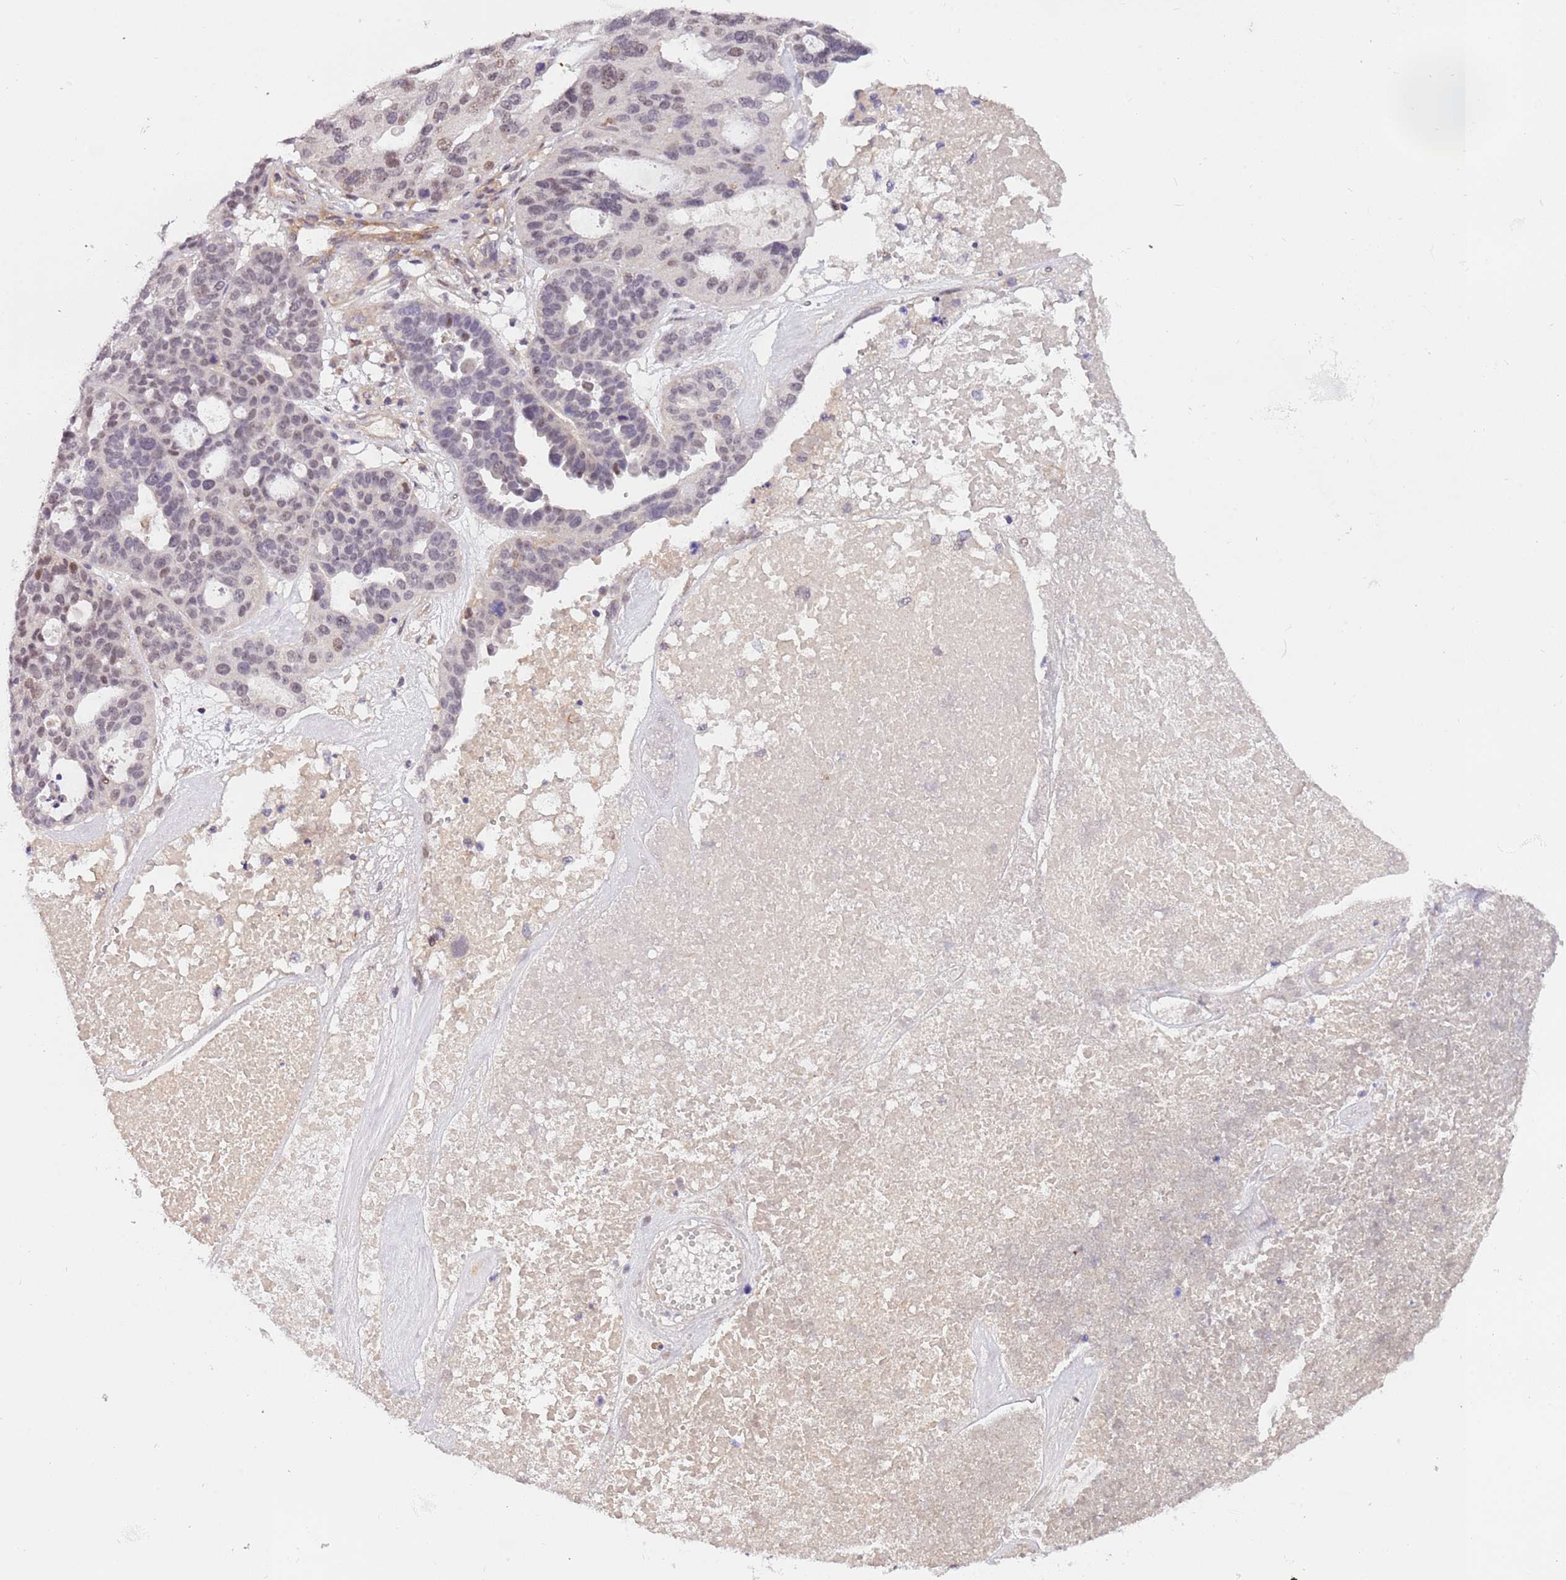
{"staining": {"intensity": "moderate", "quantity": "<25%", "location": "nuclear"}, "tissue": "ovarian cancer", "cell_type": "Tumor cells", "image_type": "cancer", "snomed": [{"axis": "morphology", "description": "Cystadenocarcinoma, serous, NOS"}, {"axis": "topography", "description": "Ovary"}], "caption": "Immunohistochemical staining of human ovarian cancer (serous cystadenocarcinoma) exhibits moderate nuclear protein positivity in approximately <25% of tumor cells.", "gene": "MAGEF1", "patient": {"sex": "female", "age": 59}}